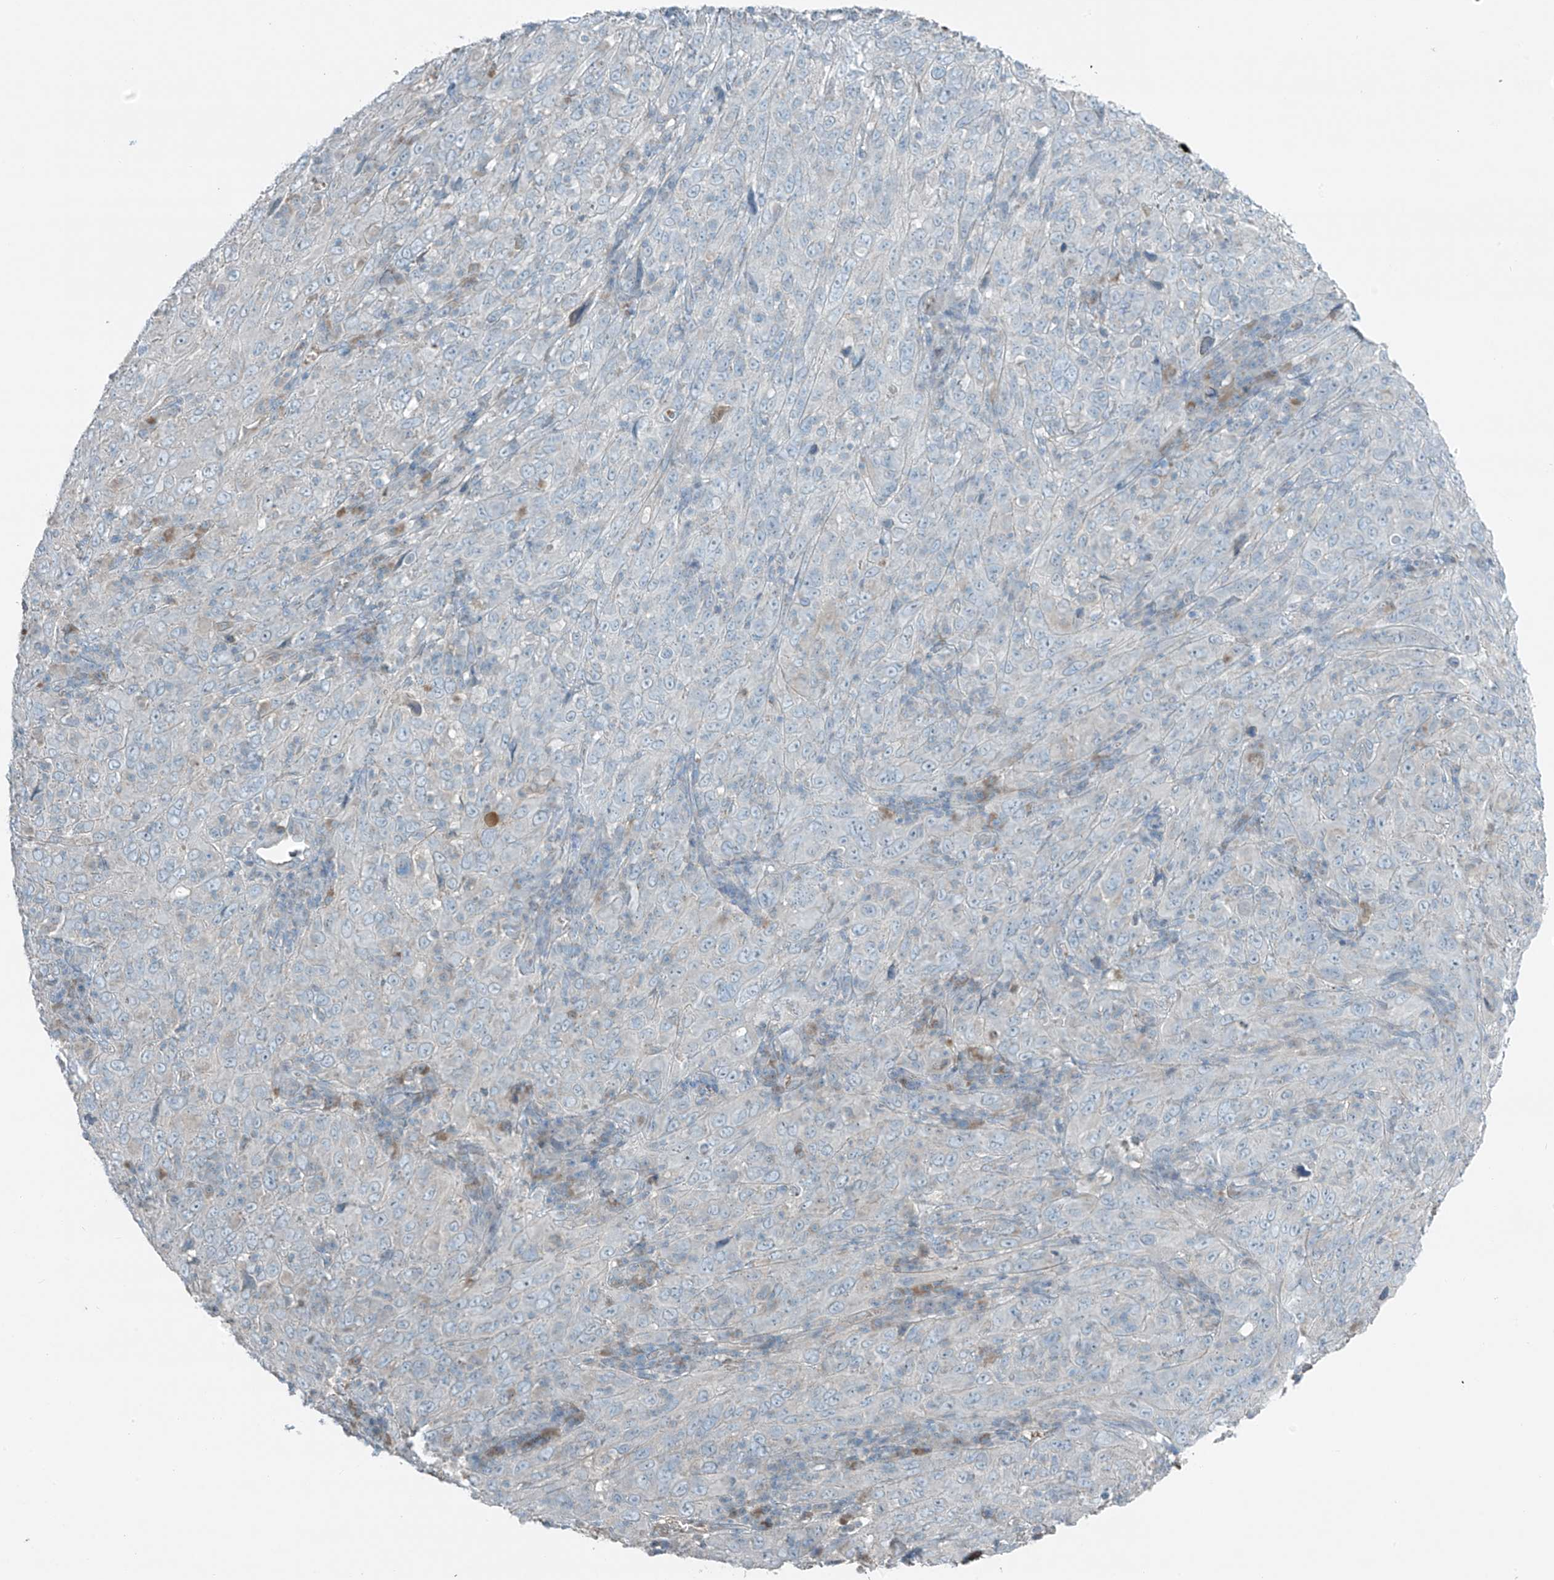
{"staining": {"intensity": "negative", "quantity": "none", "location": "none"}, "tissue": "cervical cancer", "cell_type": "Tumor cells", "image_type": "cancer", "snomed": [{"axis": "morphology", "description": "Squamous cell carcinoma, NOS"}, {"axis": "topography", "description": "Cervix"}], "caption": "IHC photomicrograph of squamous cell carcinoma (cervical) stained for a protein (brown), which shows no staining in tumor cells. (DAB (3,3'-diaminobenzidine) immunohistochemistry (IHC) with hematoxylin counter stain).", "gene": "FAM131C", "patient": {"sex": "female", "age": 46}}